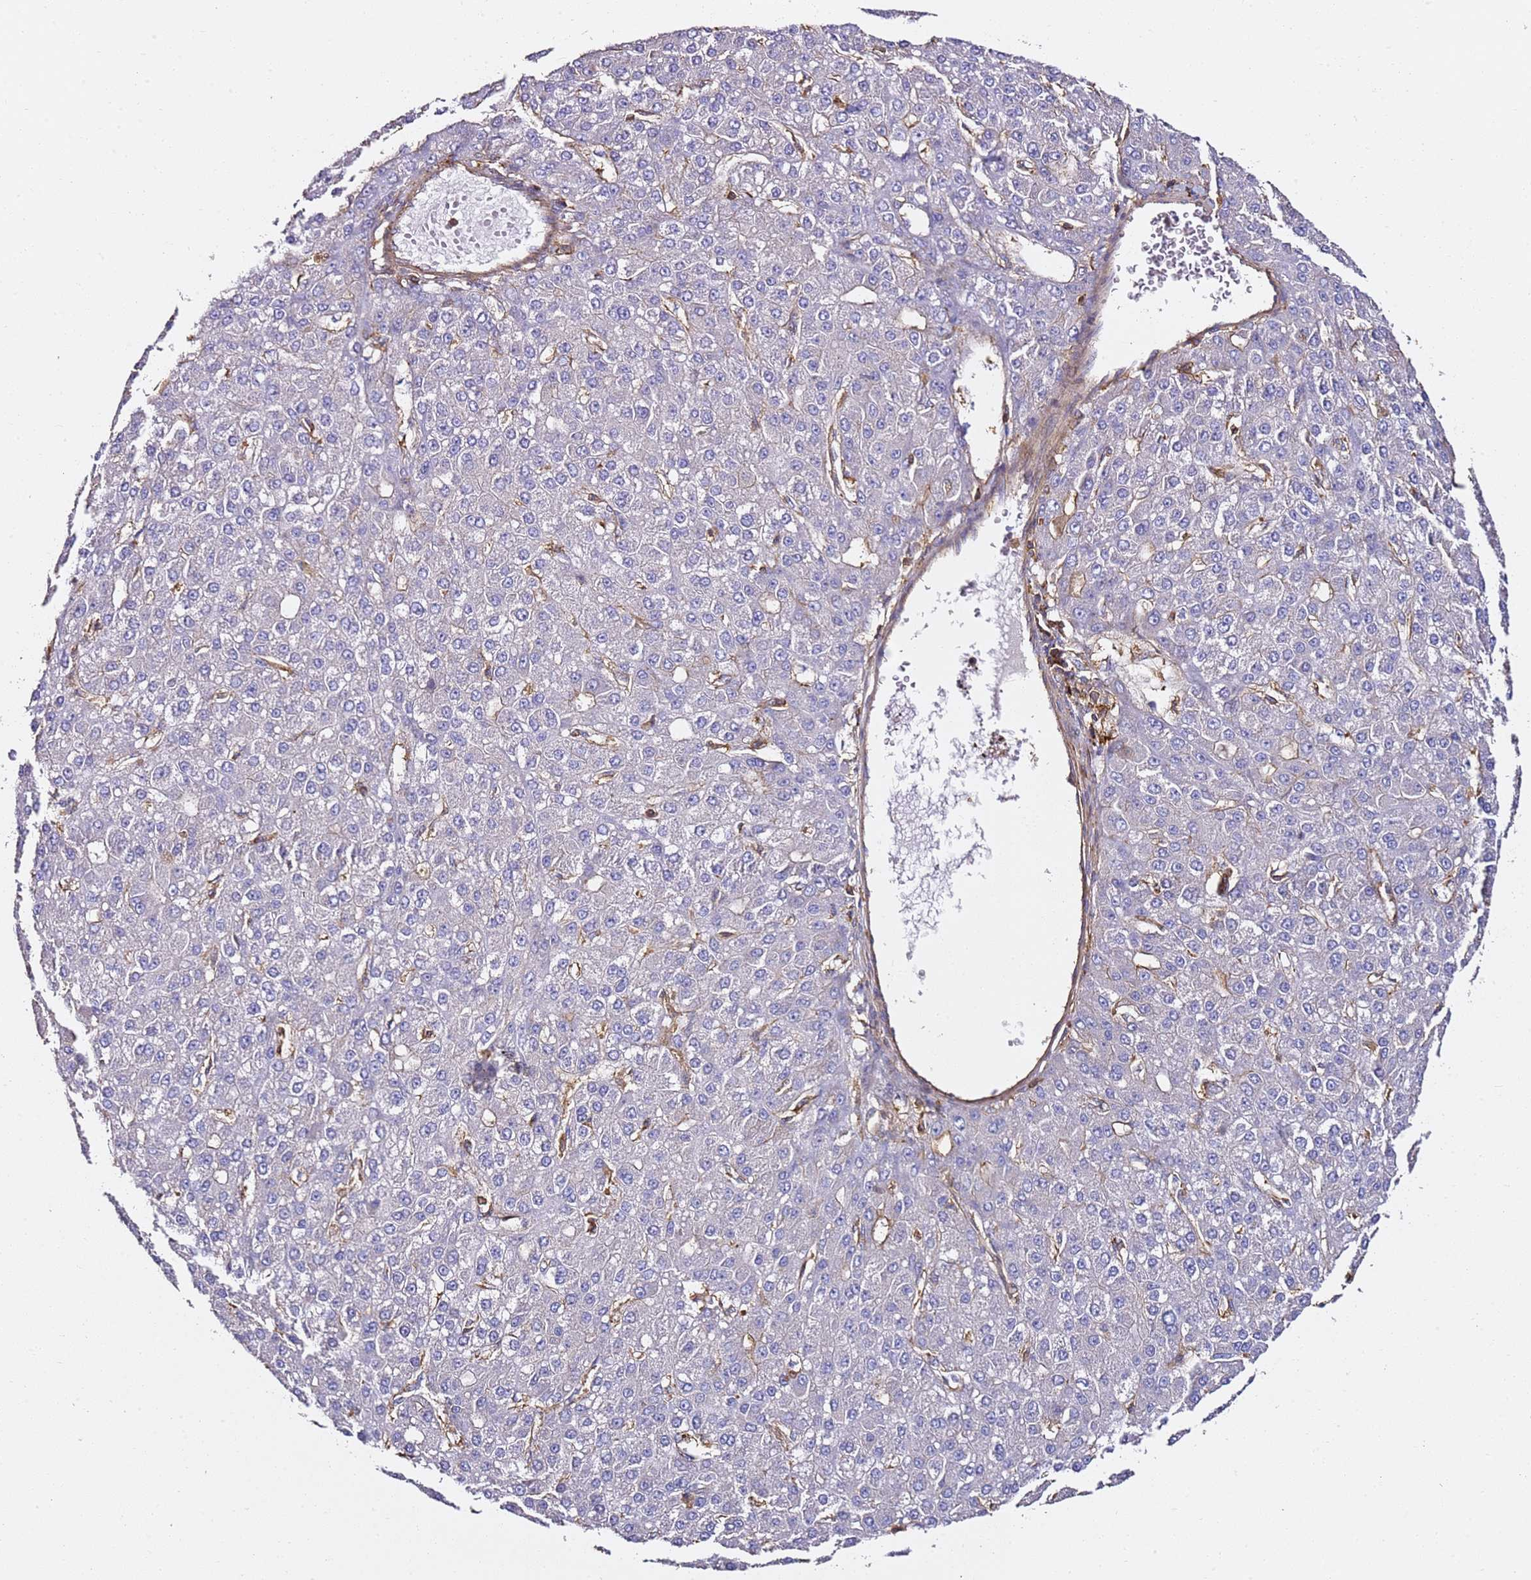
{"staining": {"intensity": "negative", "quantity": "none", "location": "none"}, "tissue": "liver cancer", "cell_type": "Tumor cells", "image_type": "cancer", "snomed": [{"axis": "morphology", "description": "Carcinoma, Hepatocellular, NOS"}, {"axis": "topography", "description": "Liver"}], "caption": "Immunohistochemical staining of human liver cancer reveals no significant staining in tumor cells.", "gene": "ZFP36L2", "patient": {"sex": "male", "age": 67}}